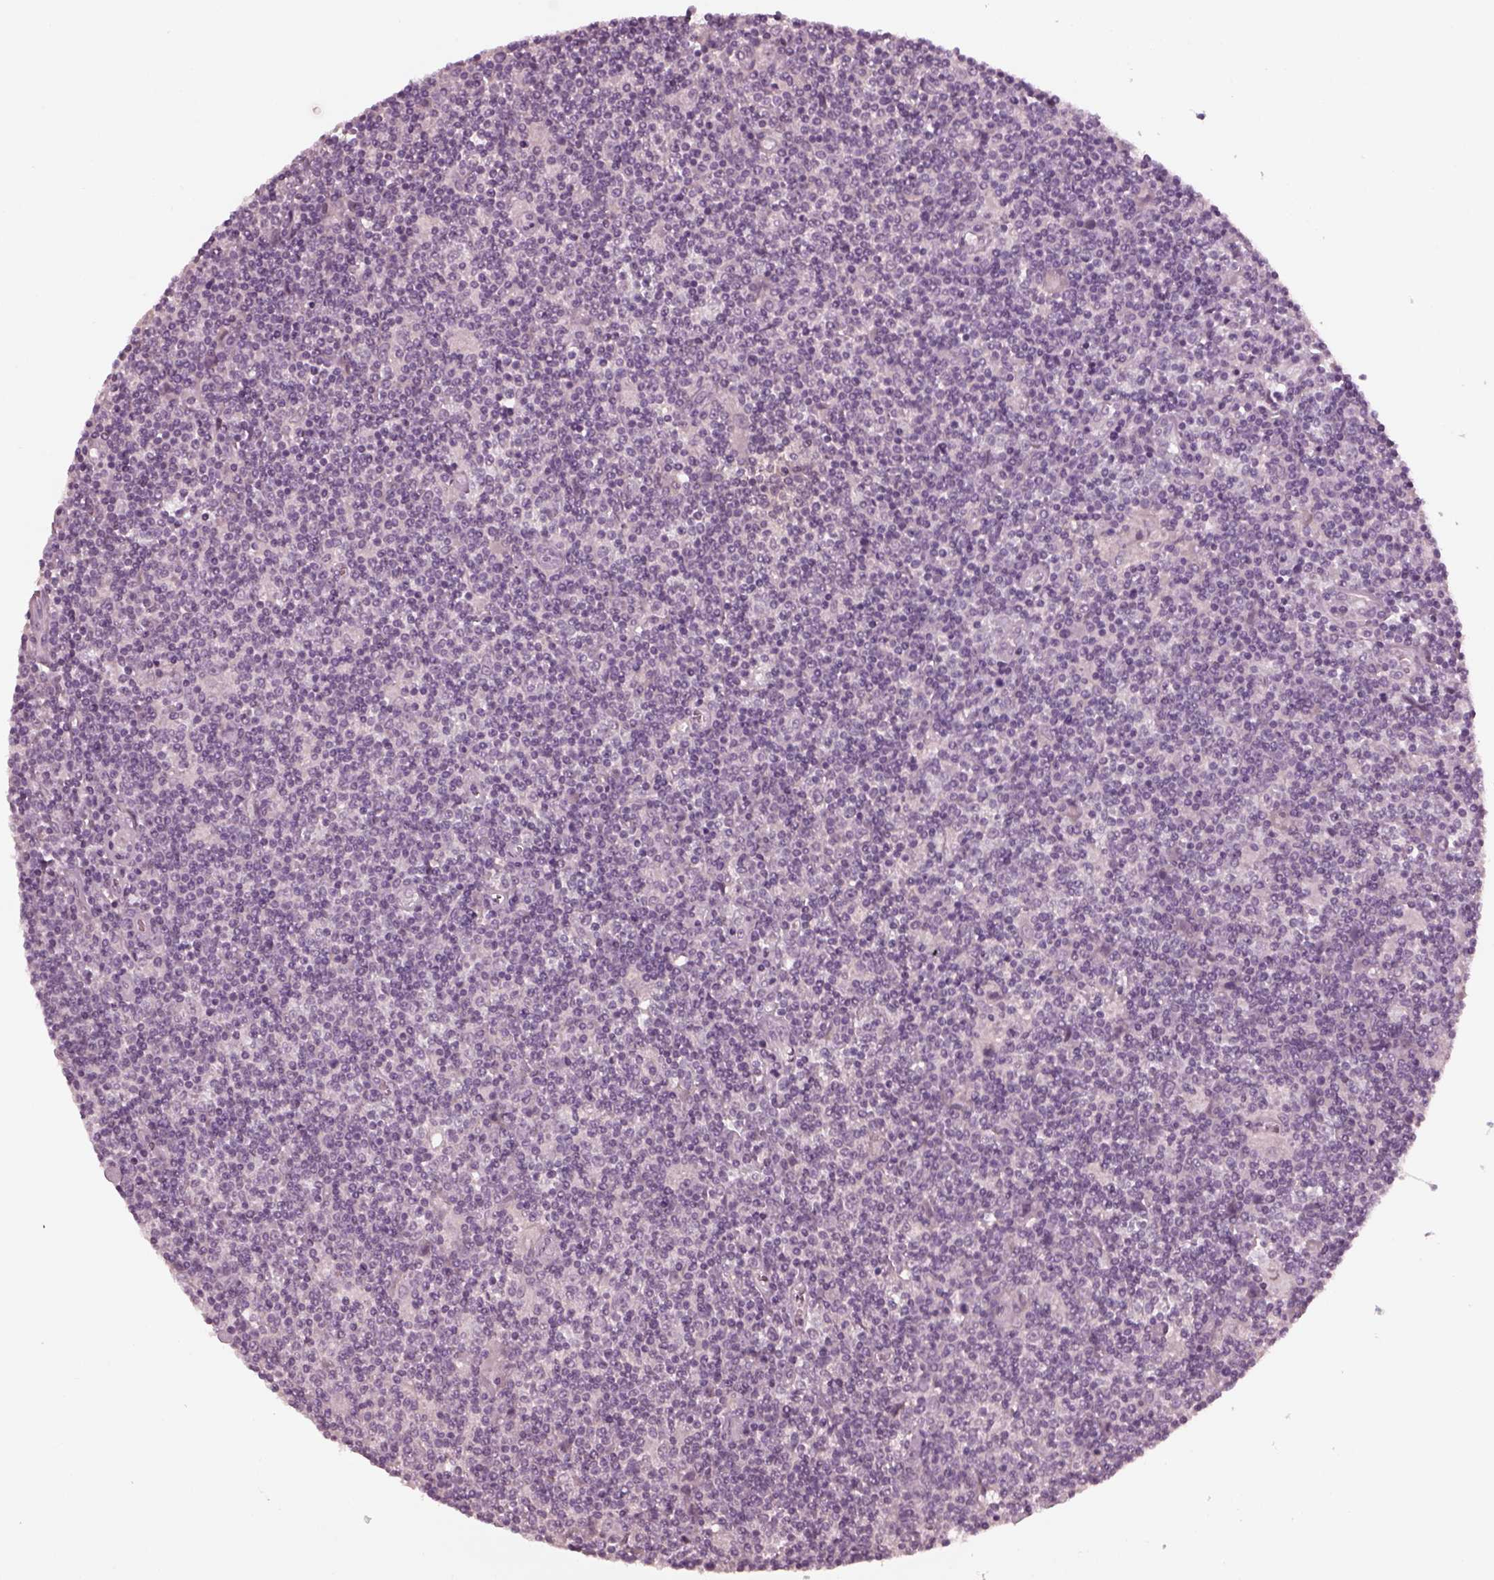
{"staining": {"intensity": "negative", "quantity": "none", "location": "none"}, "tissue": "lymphoma", "cell_type": "Tumor cells", "image_type": "cancer", "snomed": [{"axis": "morphology", "description": "Hodgkin's disease, NOS"}, {"axis": "topography", "description": "Lymph node"}], "caption": "Lymphoma stained for a protein using immunohistochemistry shows no positivity tumor cells.", "gene": "YY2", "patient": {"sex": "male", "age": 40}}